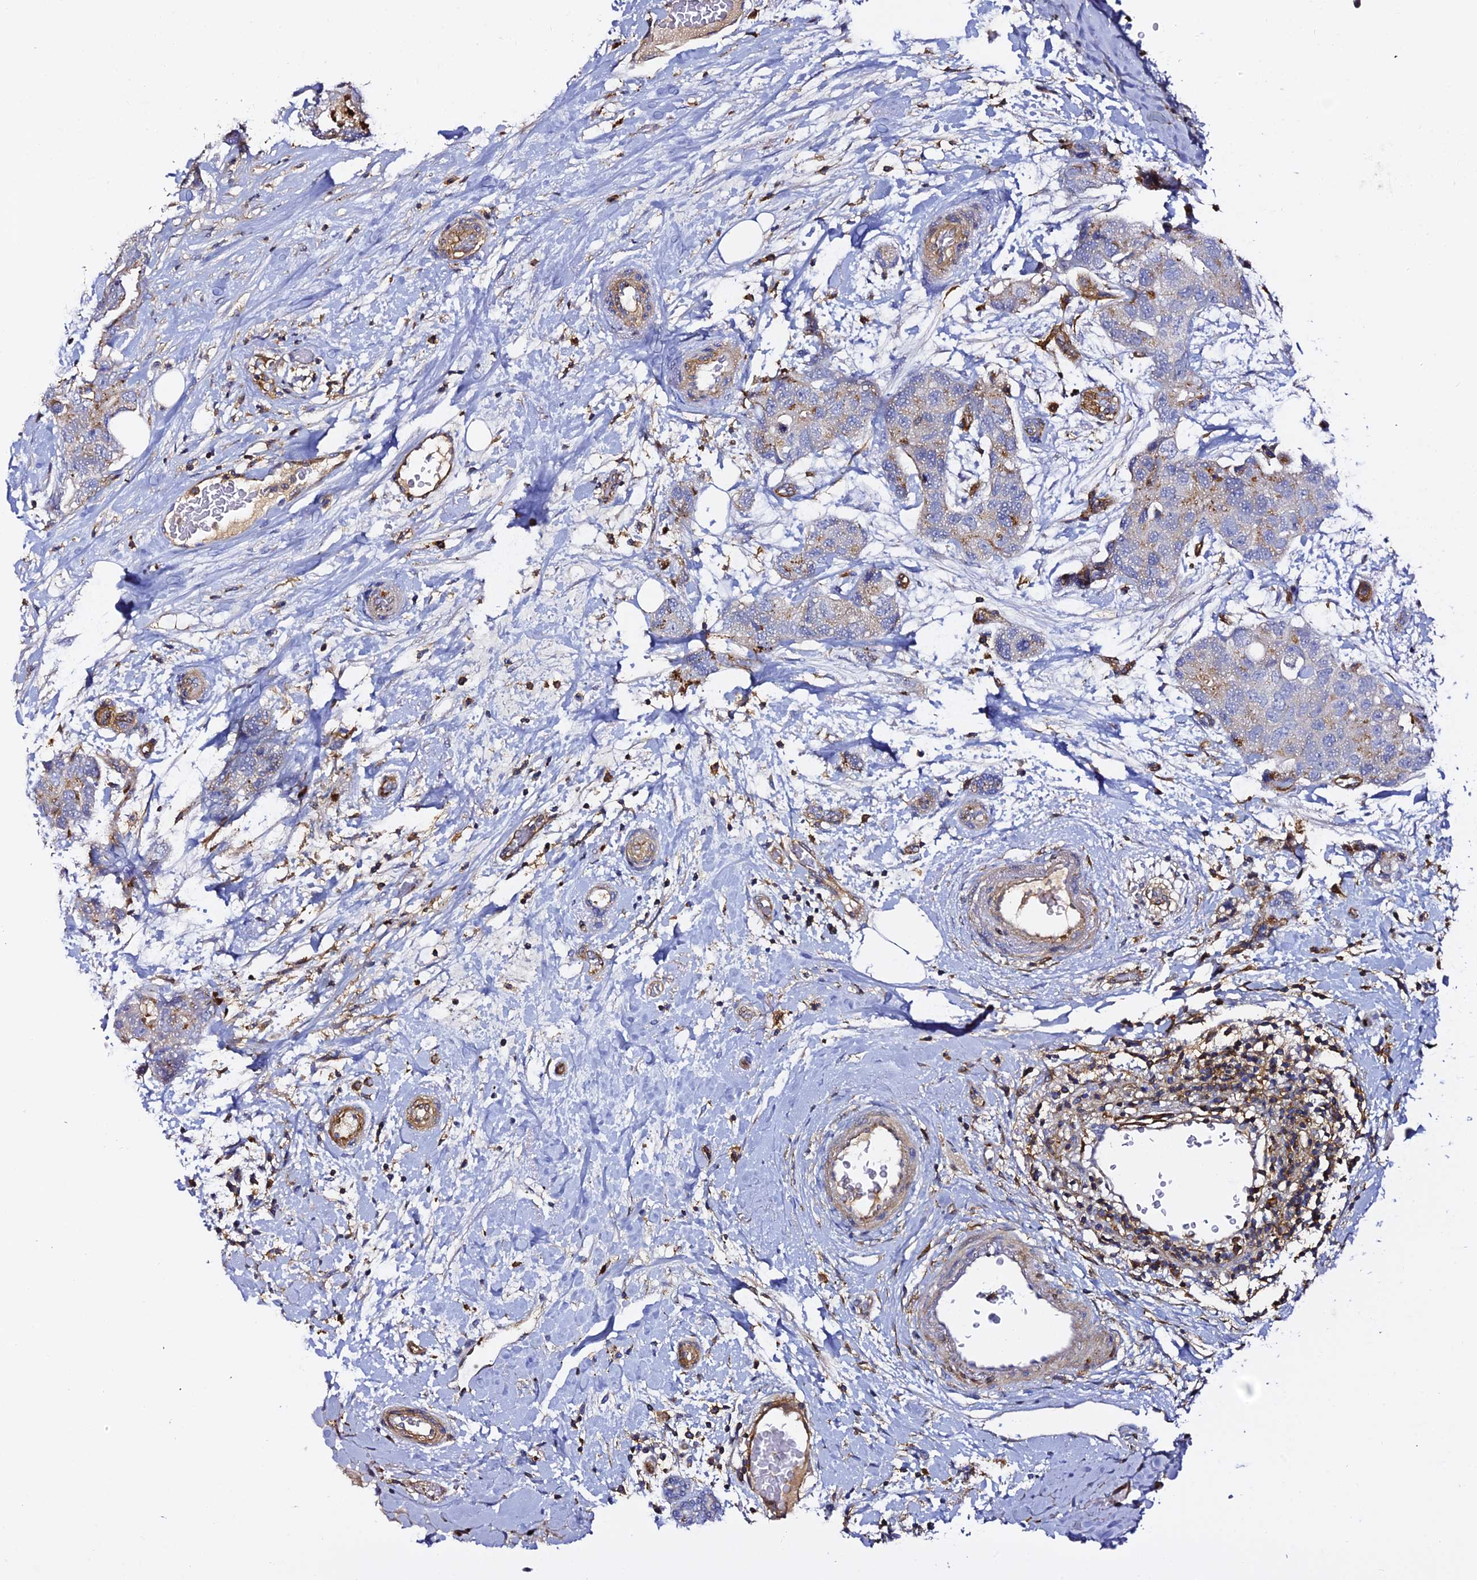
{"staining": {"intensity": "moderate", "quantity": "<25%", "location": "cytoplasmic/membranous"}, "tissue": "breast cancer", "cell_type": "Tumor cells", "image_type": "cancer", "snomed": [{"axis": "morphology", "description": "Duct carcinoma"}, {"axis": "topography", "description": "Breast"}], "caption": "This image displays immunohistochemistry (IHC) staining of infiltrating ductal carcinoma (breast), with low moderate cytoplasmic/membranous positivity in approximately <25% of tumor cells.", "gene": "TRPV2", "patient": {"sex": "female", "age": 62}}